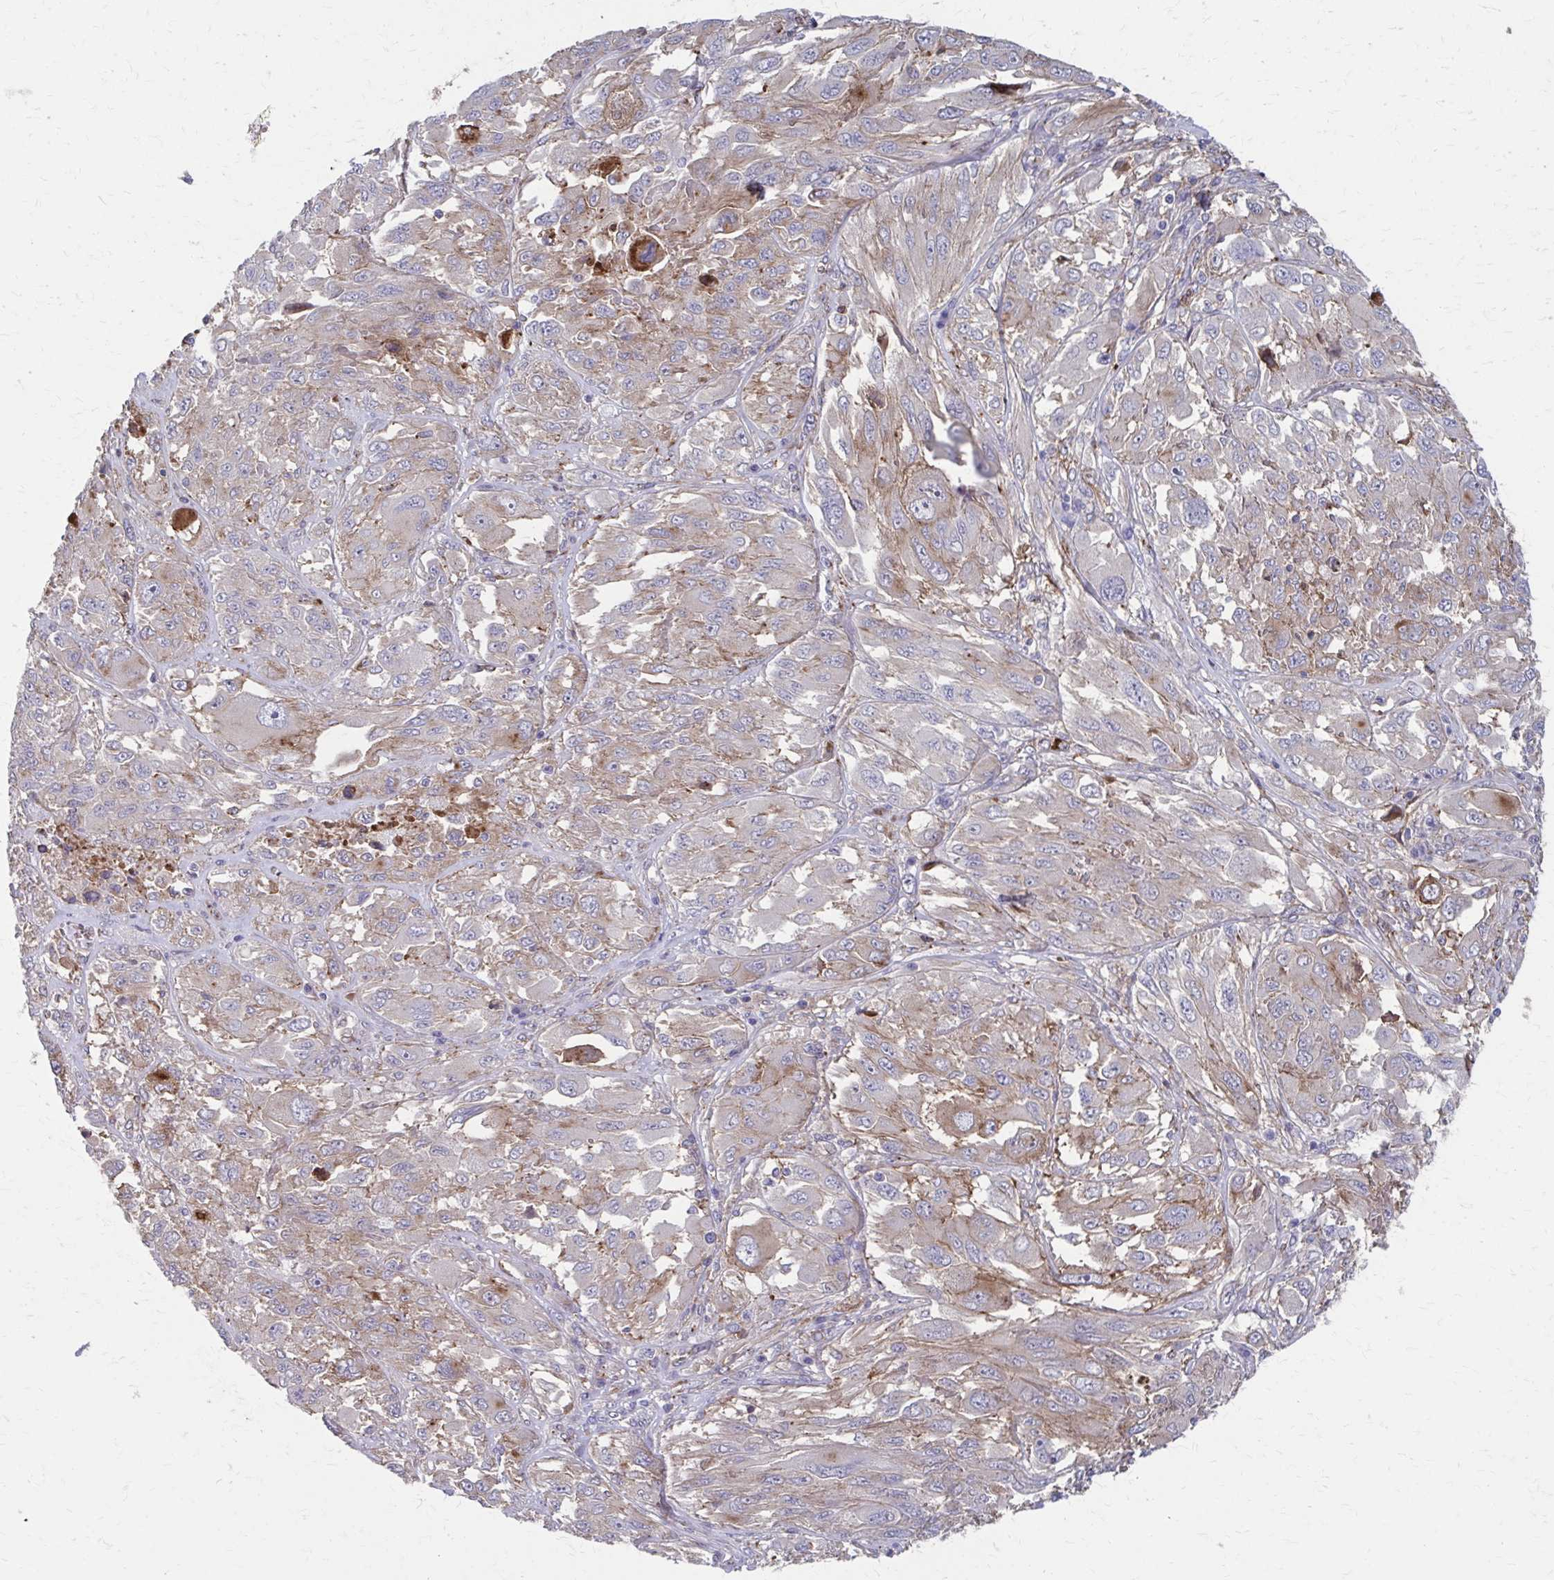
{"staining": {"intensity": "weak", "quantity": "<25%", "location": "cytoplasmic/membranous"}, "tissue": "melanoma", "cell_type": "Tumor cells", "image_type": "cancer", "snomed": [{"axis": "morphology", "description": "Malignant melanoma, NOS"}, {"axis": "topography", "description": "Skin"}], "caption": "The immunohistochemistry (IHC) image has no significant expression in tumor cells of malignant melanoma tissue. (Stains: DAB immunohistochemistry with hematoxylin counter stain, Microscopy: brightfield microscopy at high magnification).", "gene": "MMP14", "patient": {"sex": "female", "age": 91}}